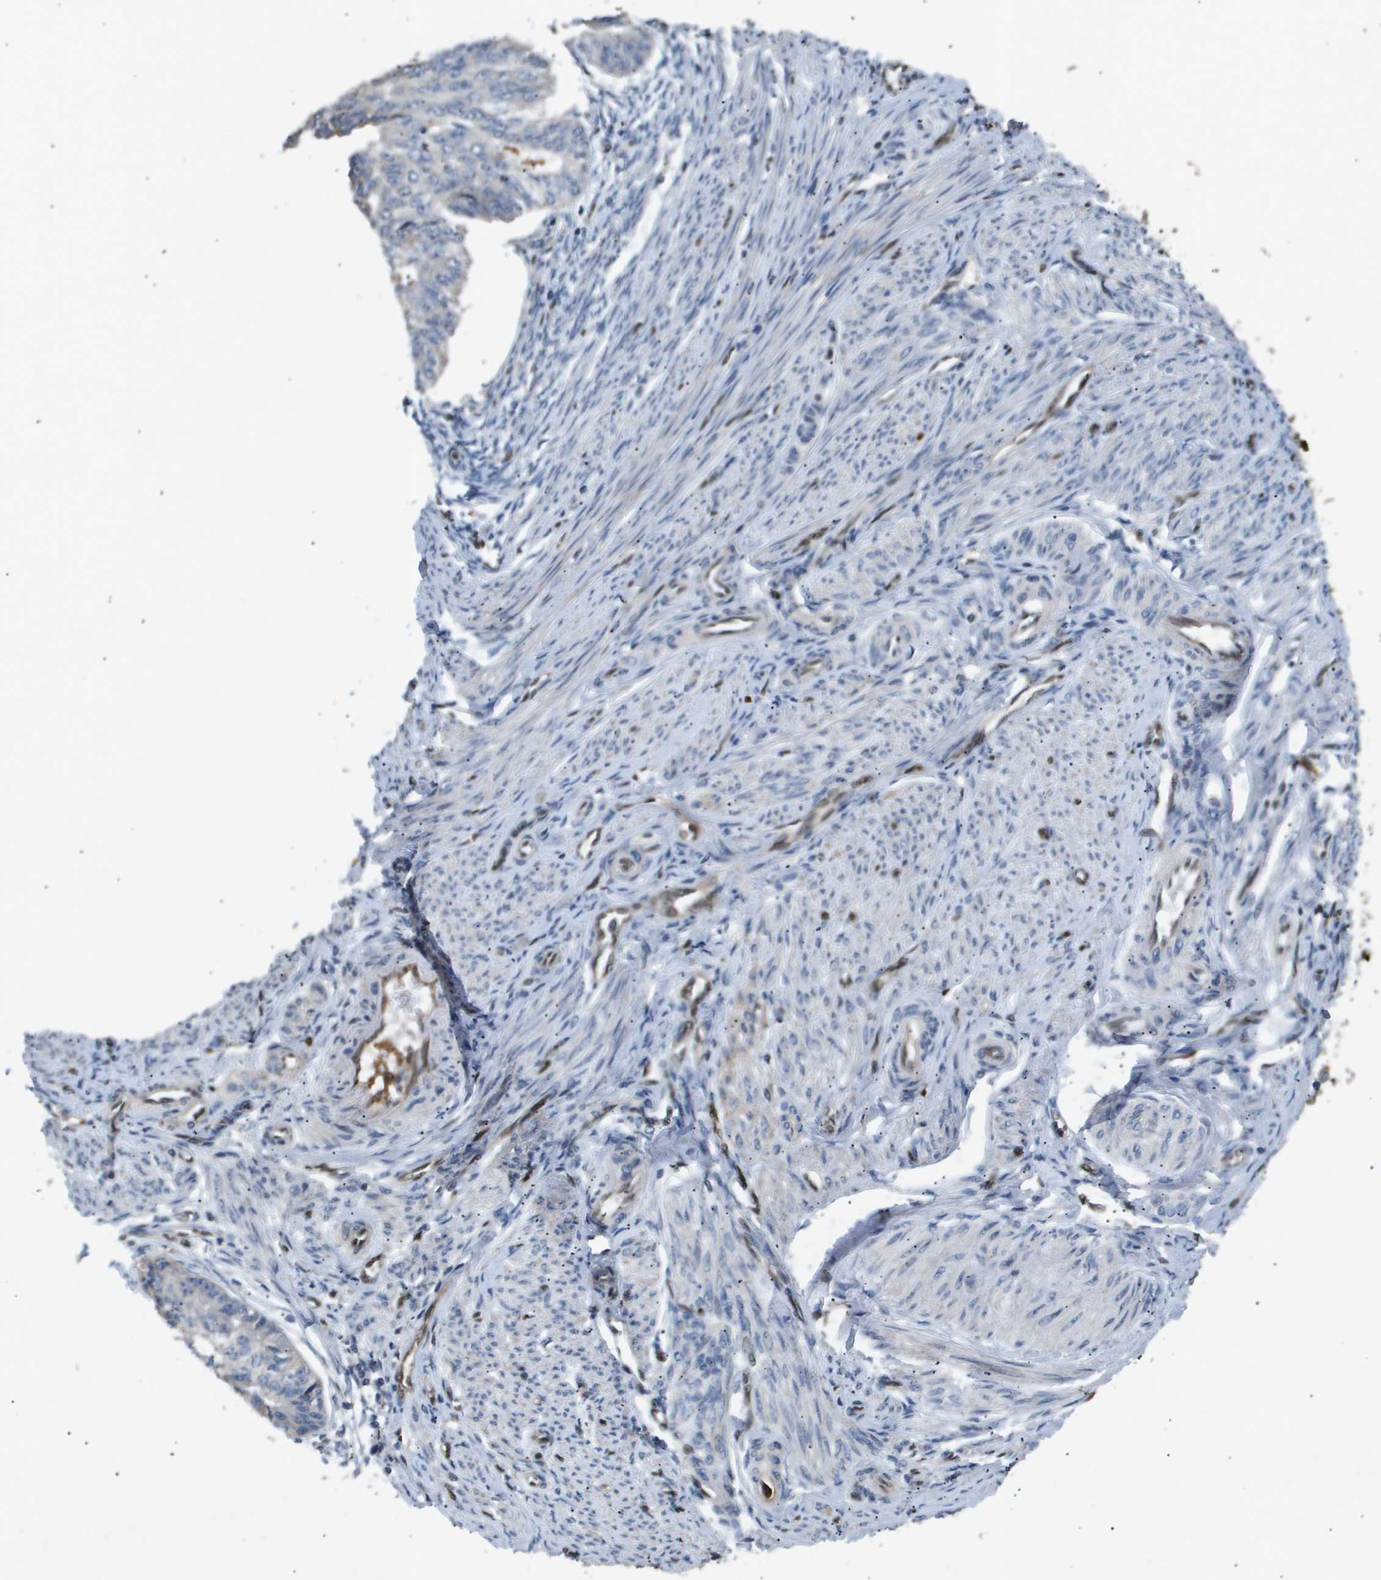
{"staining": {"intensity": "negative", "quantity": "none", "location": "none"}, "tissue": "endometrial cancer", "cell_type": "Tumor cells", "image_type": "cancer", "snomed": [{"axis": "morphology", "description": "Adenocarcinoma, NOS"}, {"axis": "topography", "description": "Endometrium"}], "caption": "A high-resolution image shows immunohistochemistry (IHC) staining of endometrial adenocarcinoma, which displays no significant expression in tumor cells.", "gene": "ERG", "patient": {"sex": "female", "age": 32}}